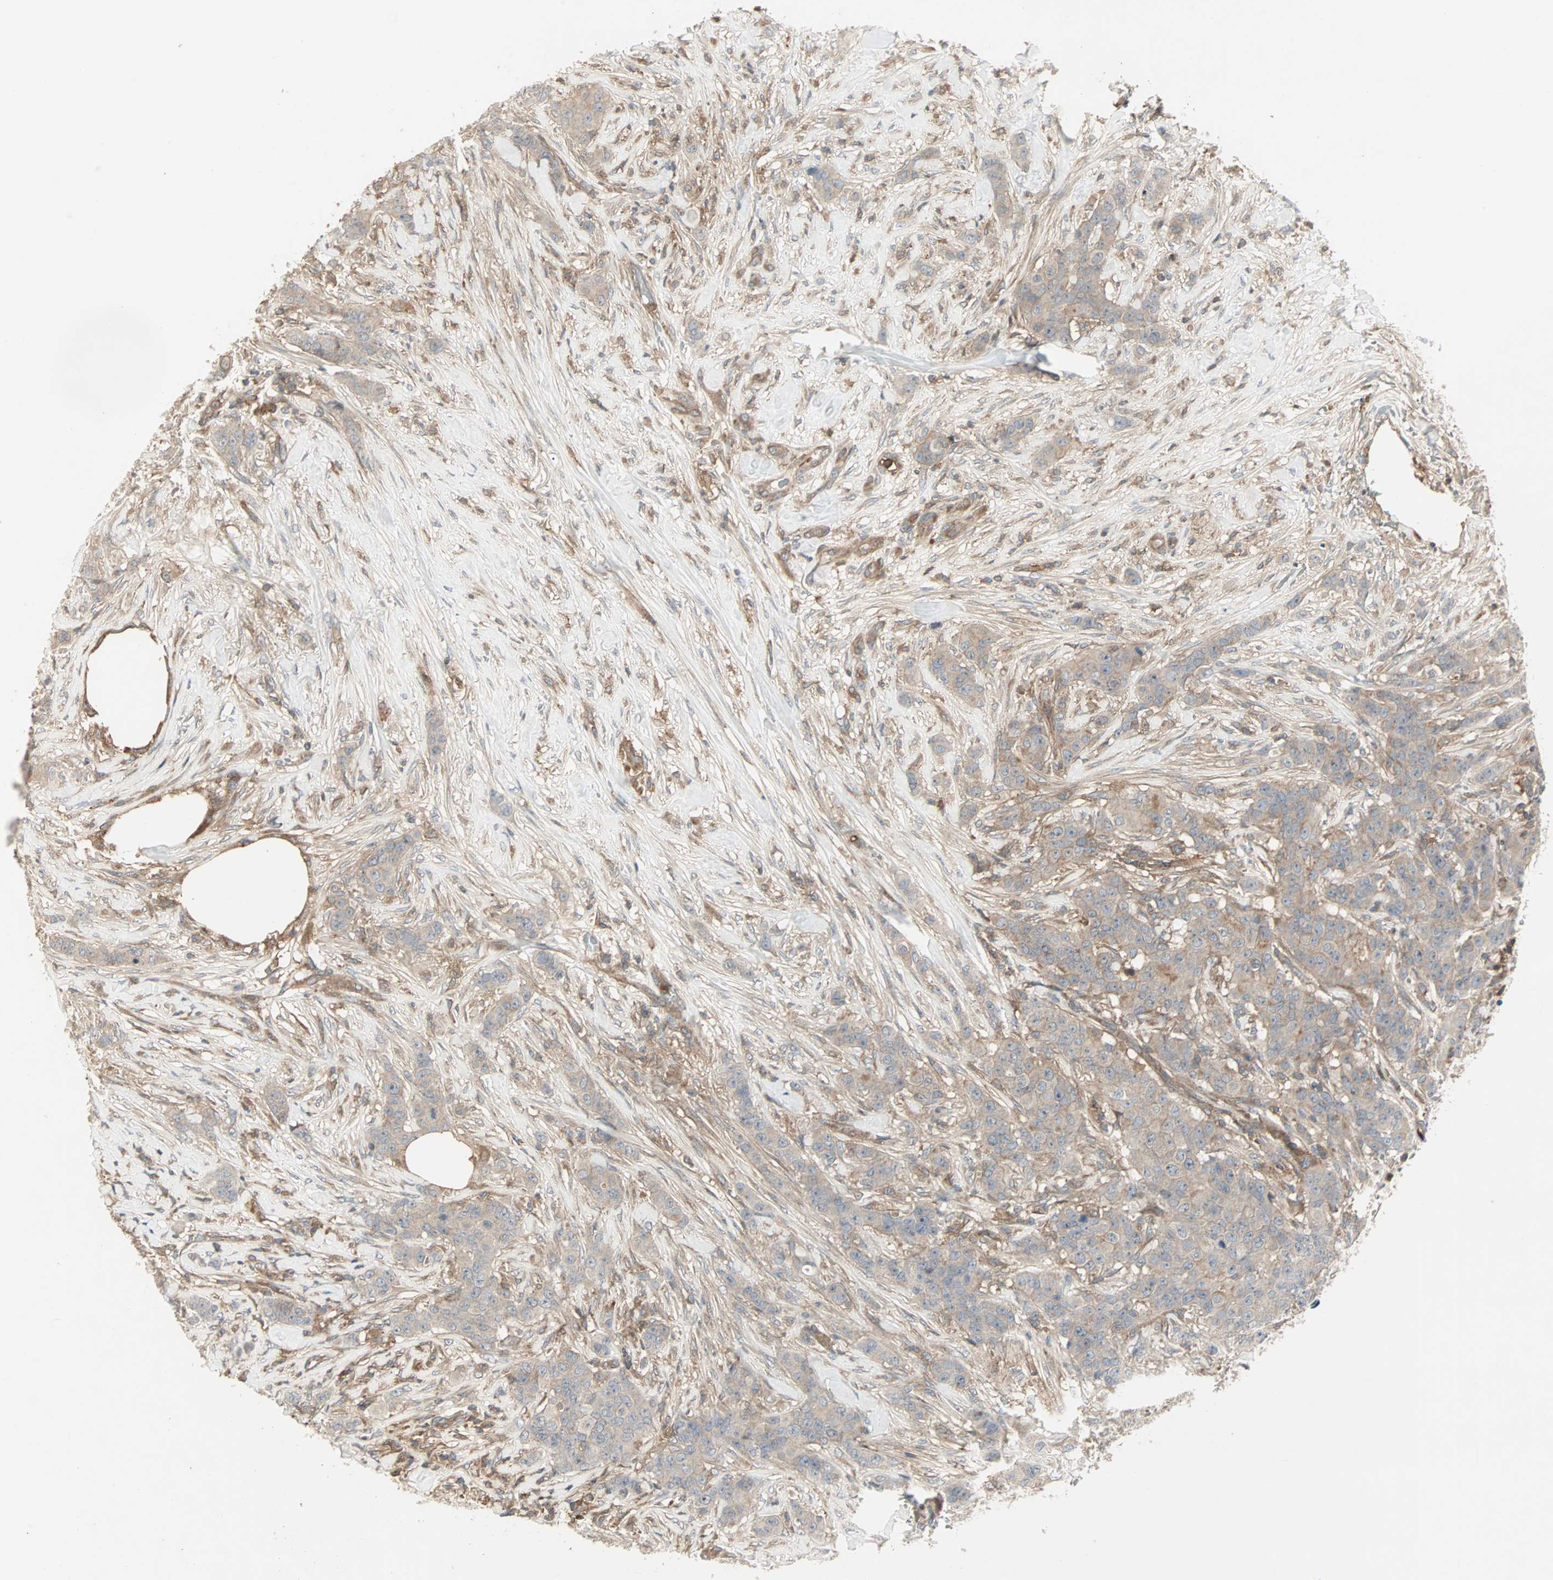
{"staining": {"intensity": "weak", "quantity": ">75%", "location": "cytoplasmic/membranous"}, "tissue": "breast cancer", "cell_type": "Tumor cells", "image_type": "cancer", "snomed": [{"axis": "morphology", "description": "Duct carcinoma"}, {"axis": "topography", "description": "Breast"}], "caption": "Human breast intraductal carcinoma stained with a brown dye exhibits weak cytoplasmic/membranous positive positivity in about >75% of tumor cells.", "gene": "GNAI2", "patient": {"sex": "female", "age": 40}}